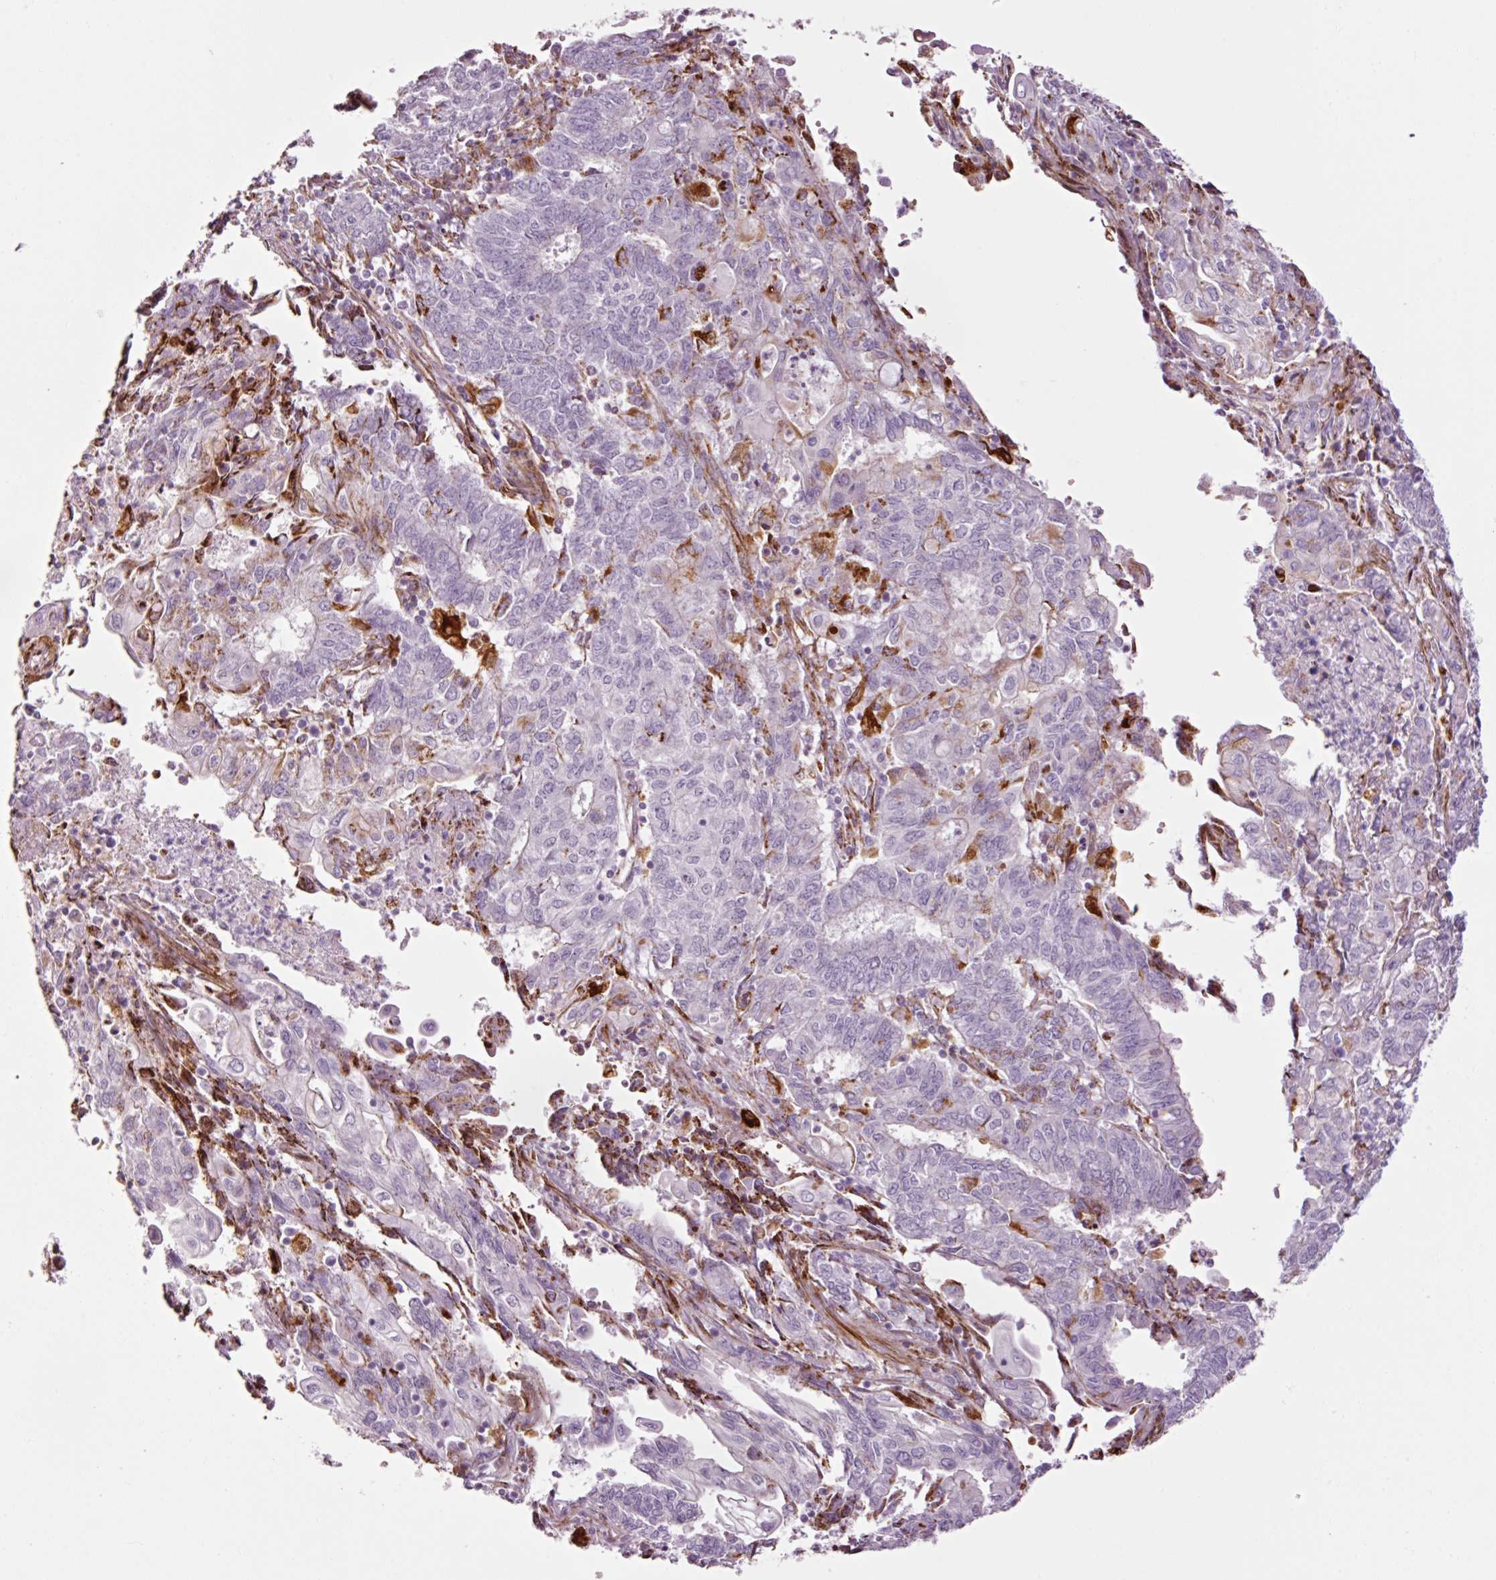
{"staining": {"intensity": "strong", "quantity": "25%-75%", "location": "cytoplasmic/membranous"}, "tissue": "endometrial cancer", "cell_type": "Tumor cells", "image_type": "cancer", "snomed": [{"axis": "morphology", "description": "Adenocarcinoma, NOS"}, {"axis": "topography", "description": "Endometrium"}], "caption": "Immunohistochemical staining of endometrial adenocarcinoma shows high levels of strong cytoplasmic/membranous staining in about 25%-75% of tumor cells.", "gene": "ANKRD20A1", "patient": {"sex": "female", "age": 54}}